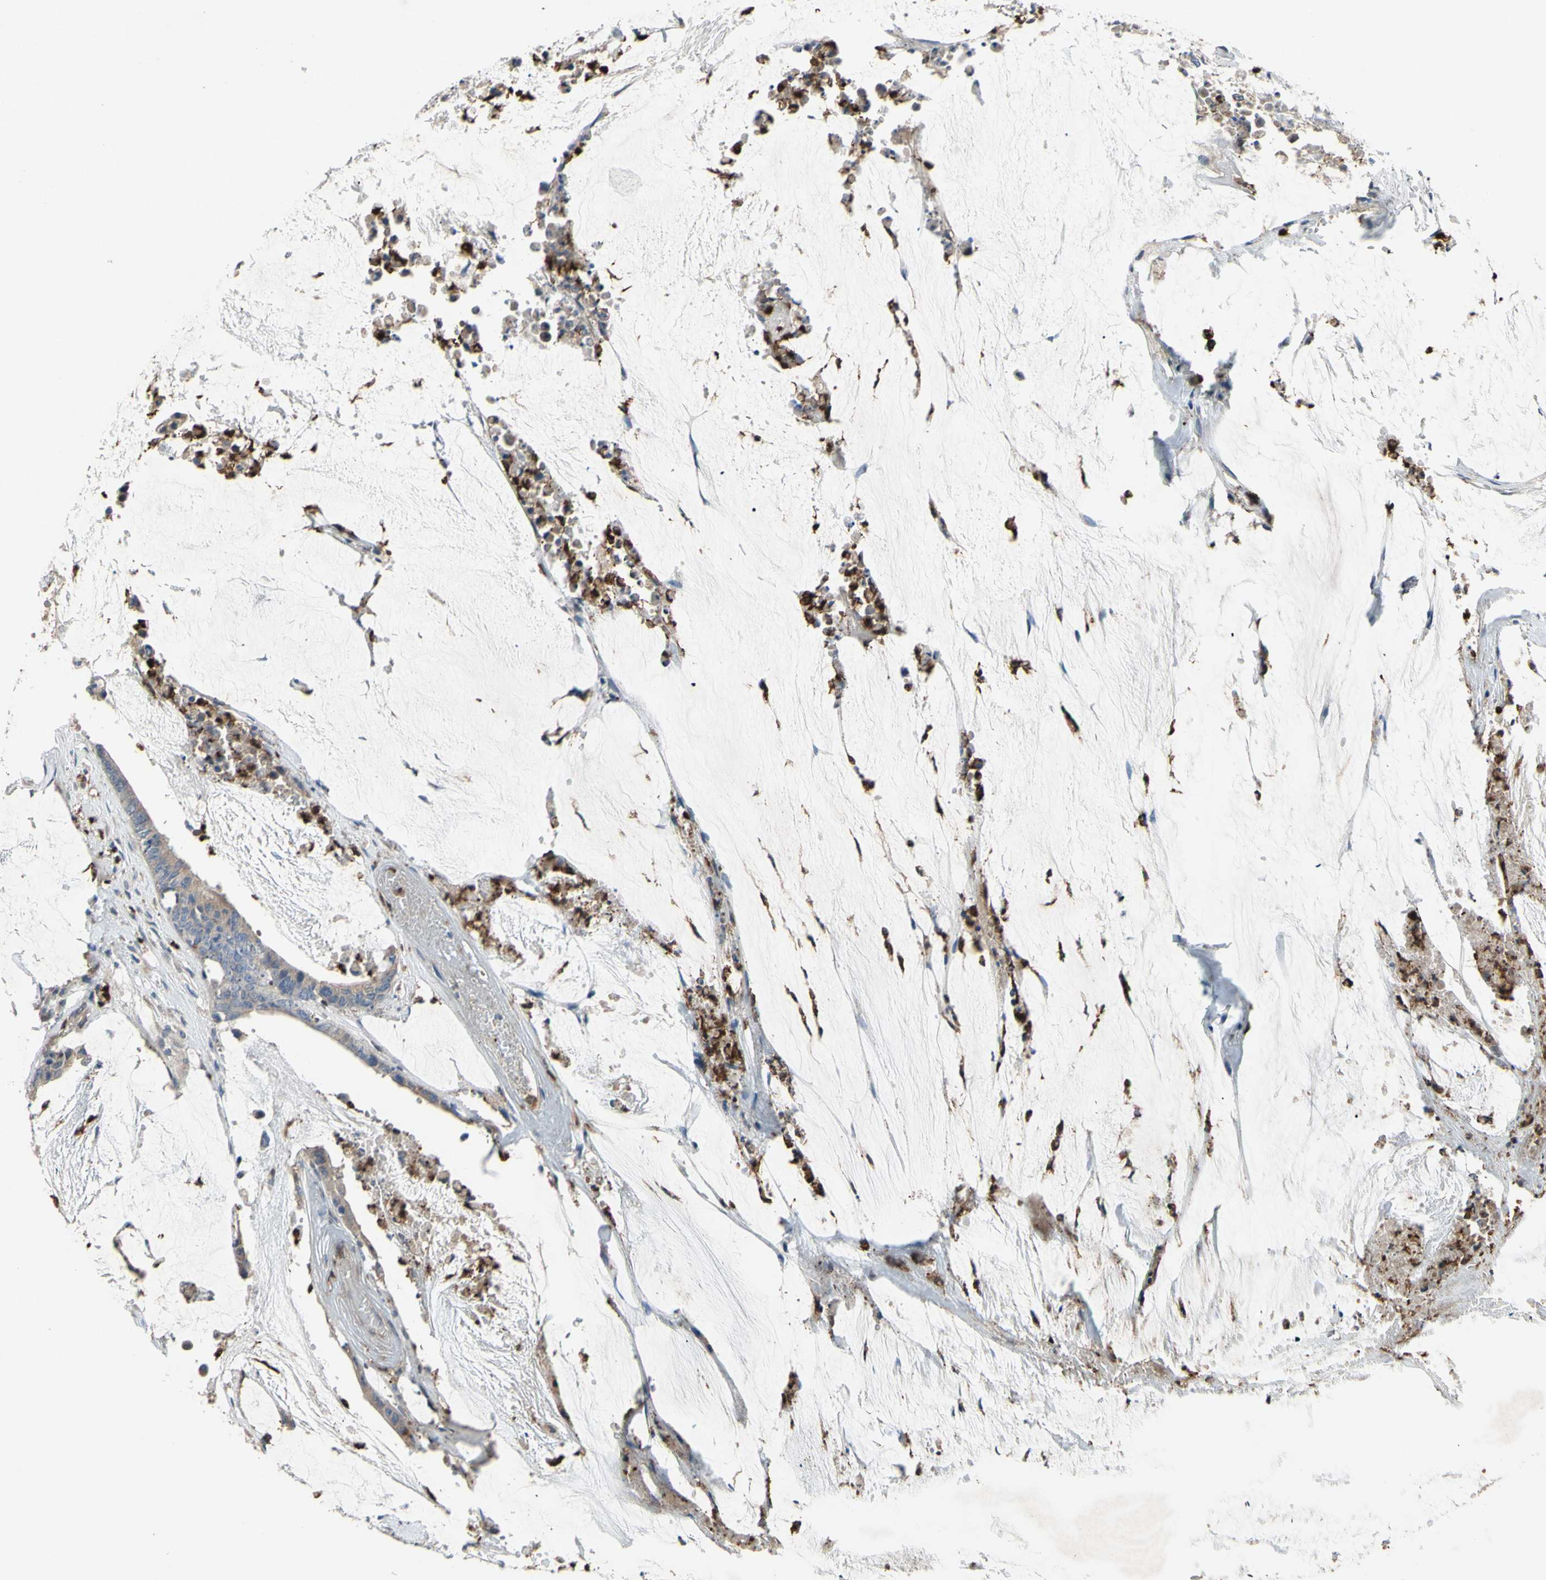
{"staining": {"intensity": "moderate", "quantity": ">75%", "location": "cytoplasmic/membranous"}, "tissue": "colorectal cancer", "cell_type": "Tumor cells", "image_type": "cancer", "snomed": [{"axis": "morphology", "description": "Adenocarcinoma, NOS"}, {"axis": "topography", "description": "Rectum"}], "caption": "This histopathology image reveals colorectal adenocarcinoma stained with immunohistochemistry (IHC) to label a protein in brown. The cytoplasmic/membranous of tumor cells show moderate positivity for the protein. Nuclei are counter-stained blue.", "gene": "GRAMD2B", "patient": {"sex": "female", "age": 66}}